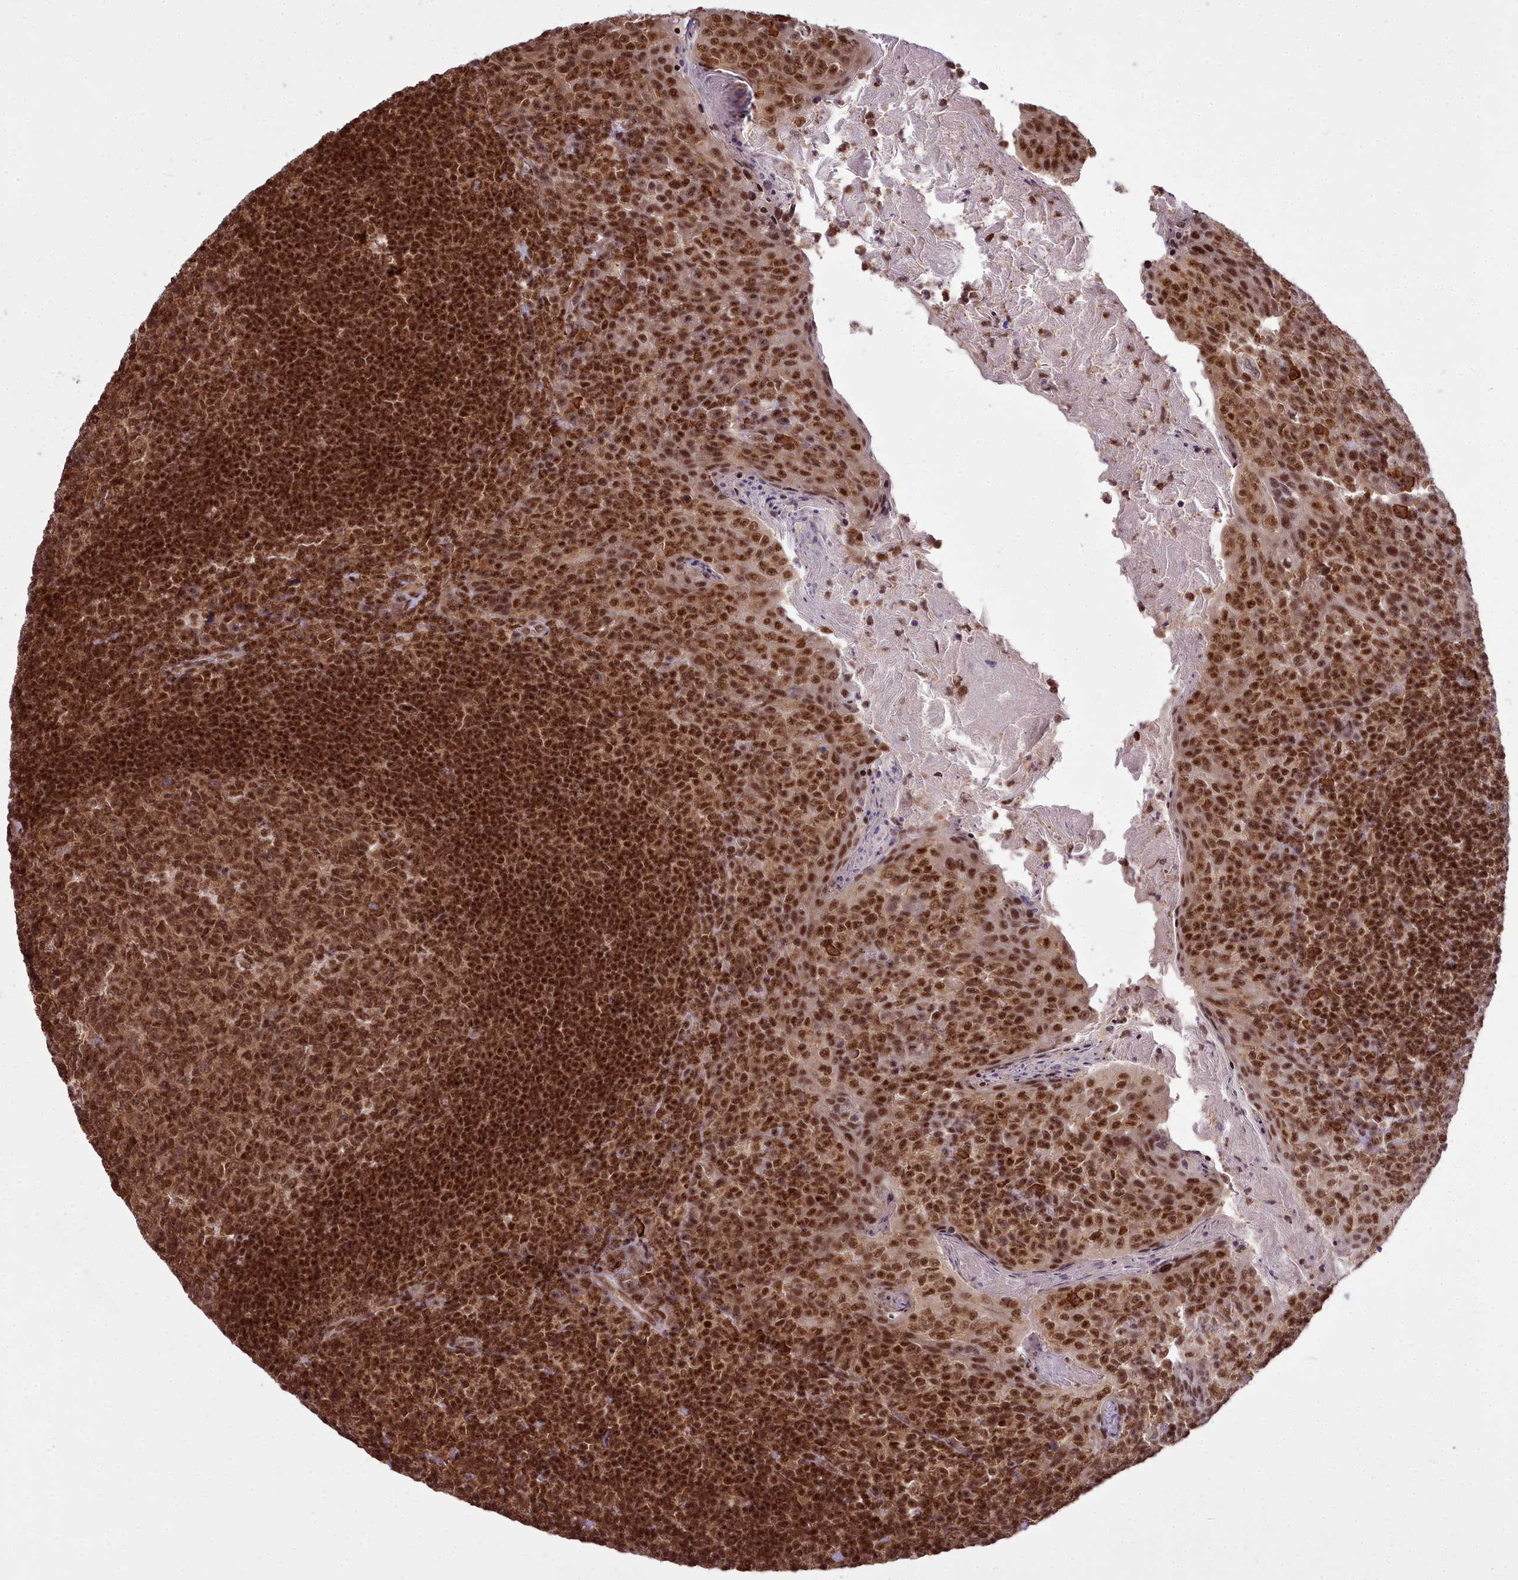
{"staining": {"intensity": "moderate", "quantity": ">75%", "location": "nuclear"}, "tissue": "tonsil", "cell_type": "Germinal center cells", "image_type": "normal", "snomed": [{"axis": "morphology", "description": "Normal tissue, NOS"}, {"axis": "topography", "description": "Tonsil"}], "caption": "Protein analysis of benign tonsil displays moderate nuclear expression in about >75% of germinal center cells.", "gene": "GMEB1", "patient": {"sex": "female", "age": 10}}